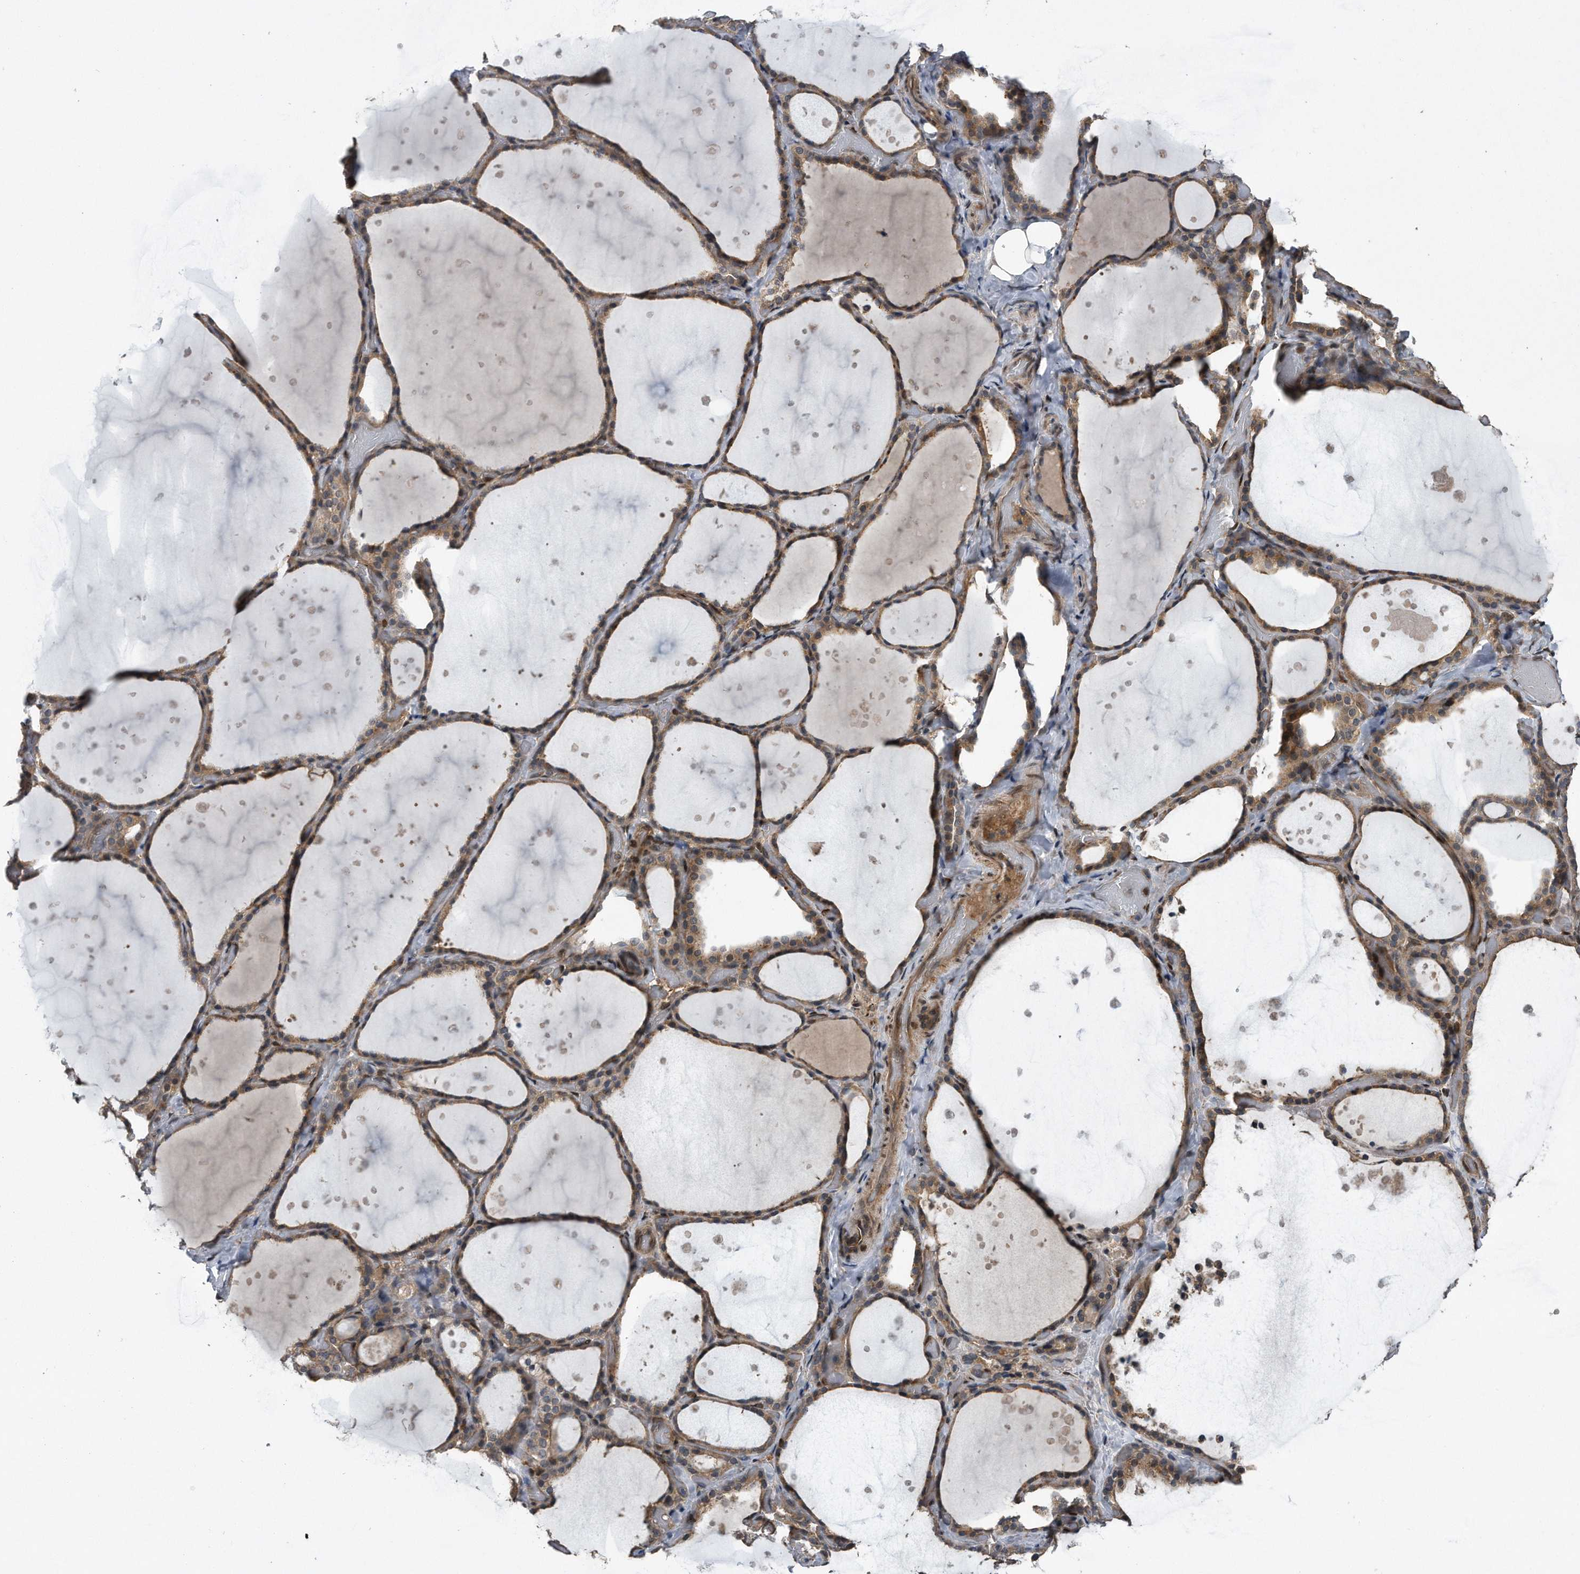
{"staining": {"intensity": "moderate", "quantity": "25%-75%", "location": "cytoplasmic/membranous"}, "tissue": "thyroid gland", "cell_type": "Glandular cells", "image_type": "normal", "snomed": [{"axis": "morphology", "description": "Normal tissue, NOS"}, {"axis": "topography", "description": "Thyroid gland"}], "caption": "Immunohistochemical staining of benign human thyroid gland shows 25%-75% levels of moderate cytoplasmic/membranous protein staining in about 25%-75% of glandular cells.", "gene": "ZNF79", "patient": {"sex": "female", "age": 44}}